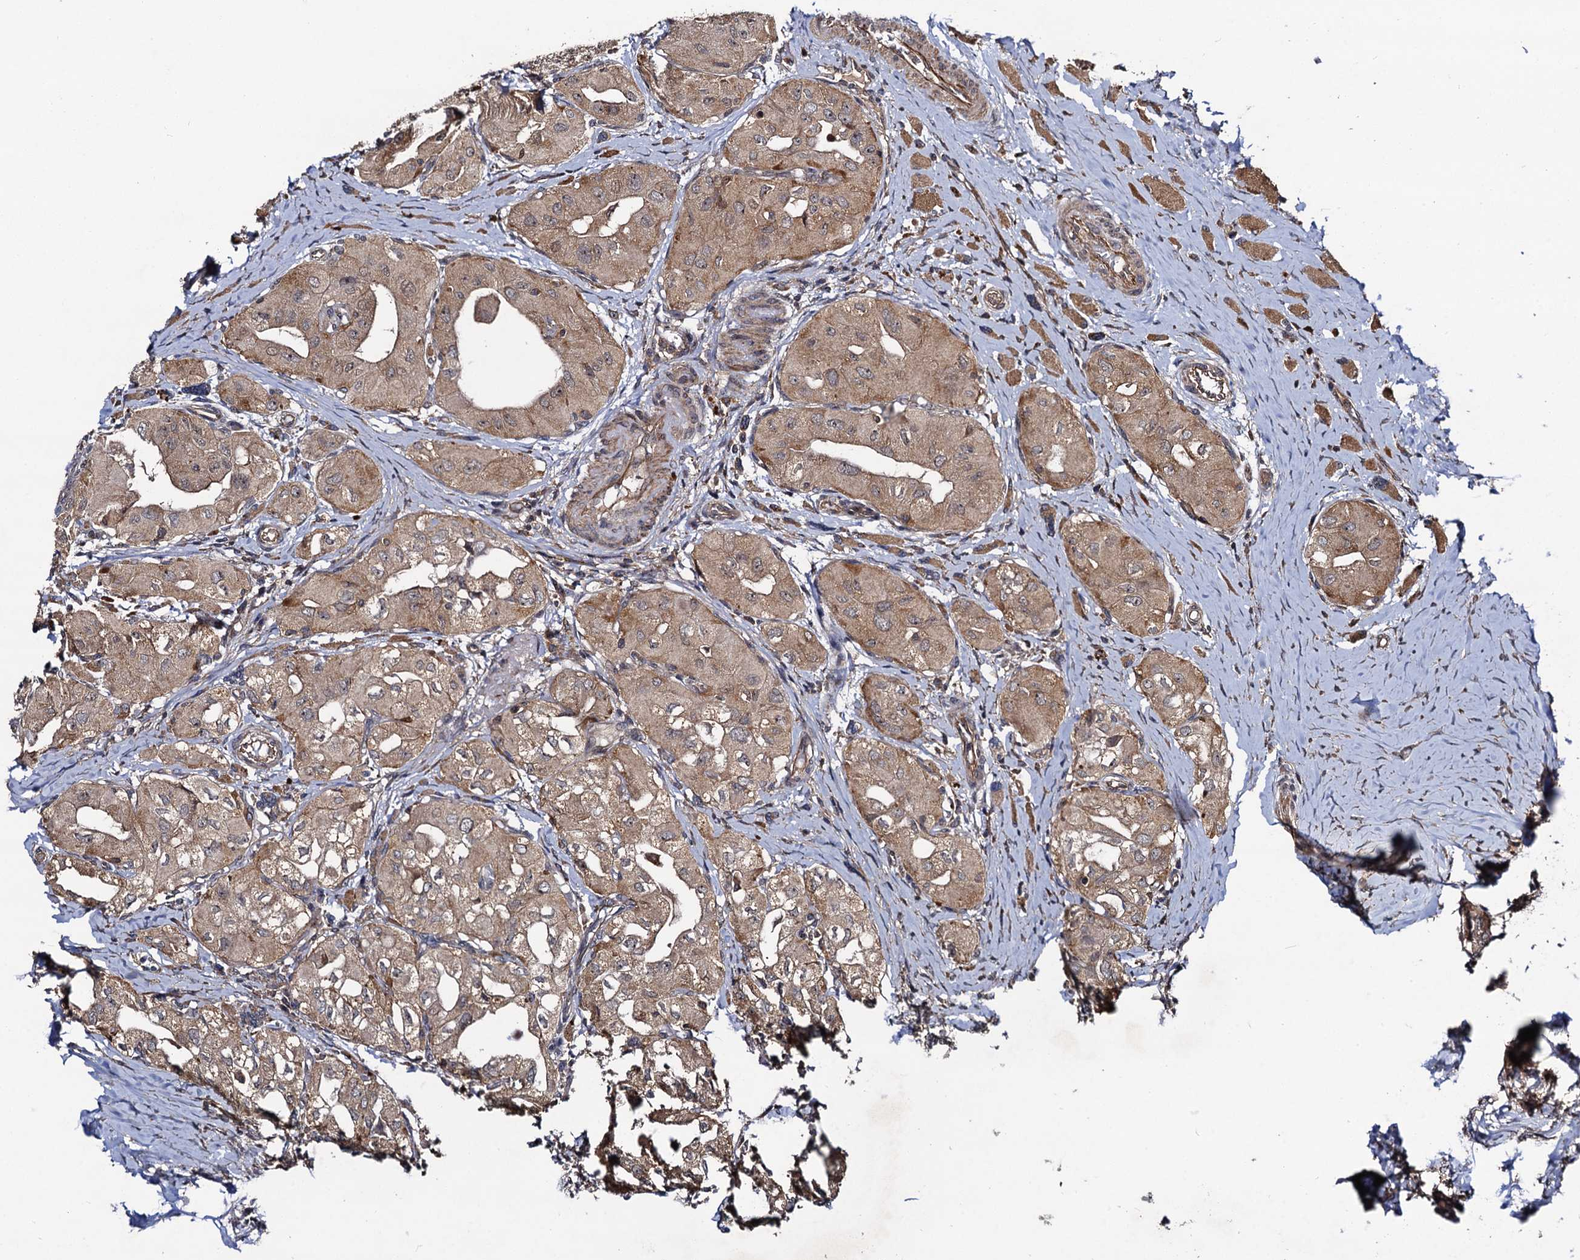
{"staining": {"intensity": "moderate", "quantity": ">75%", "location": "cytoplasmic/membranous"}, "tissue": "thyroid cancer", "cell_type": "Tumor cells", "image_type": "cancer", "snomed": [{"axis": "morphology", "description": "Papillary adenocarcinoma, NOS"}, {"axis": "topography", "description": "Thyroid gland"}], "caption": "There is medium levels of moderate cytoplasmic/membranous staining in tumor cells of thyroid papillary adenocarcinoma, as demonstrated by immunohistochemical staining (brown color).", "gene": "KXD1", "patient": {"sex": "female", "age": 59}}